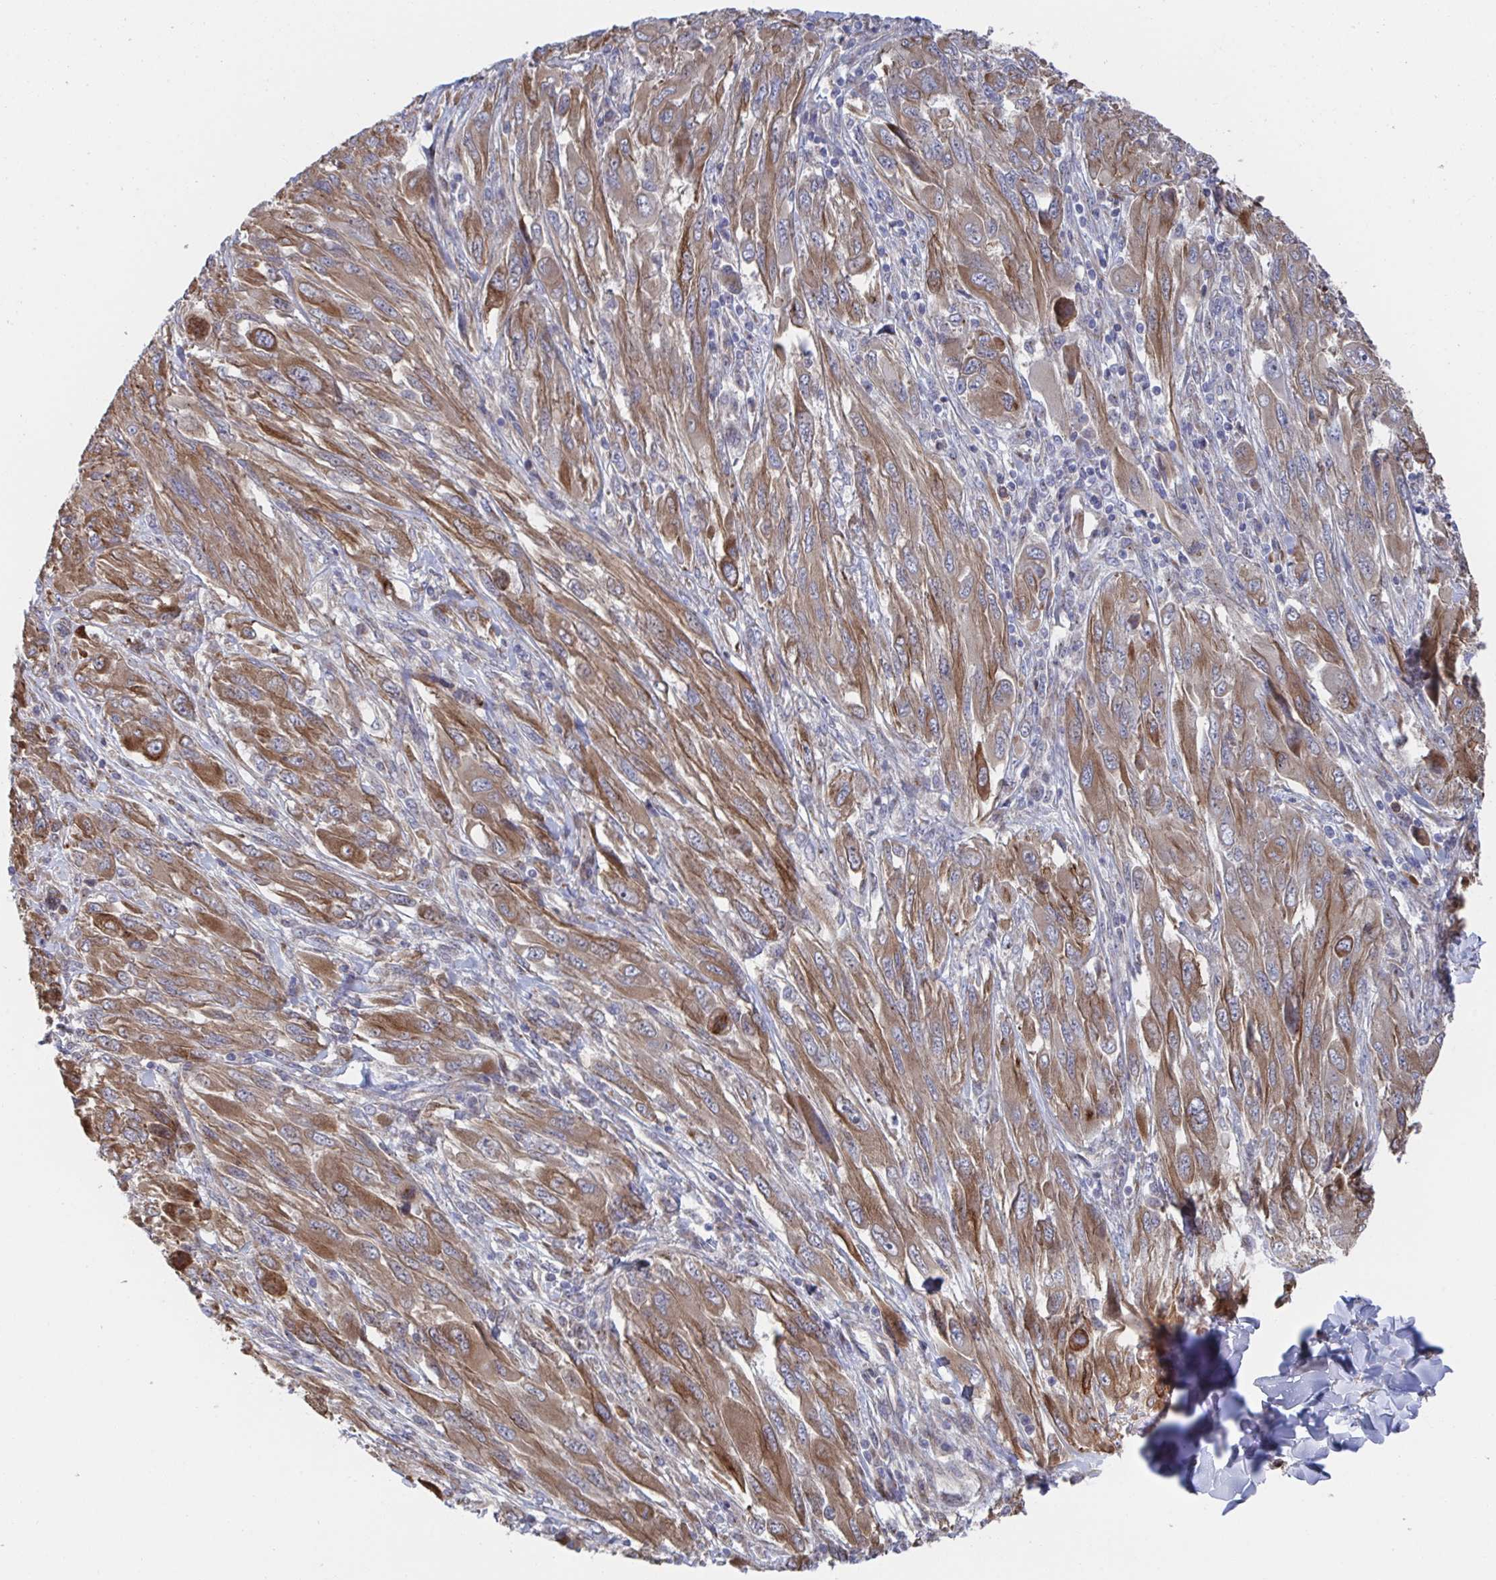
{"staining": {"intensity": "strong", "quantity": ">75%", "location": "cytoplasmic/membranous"}, "tissue": "melanoma", "cell_type": "Tumor cells", "image_type": "cancer", "snomed": [{"axis": "morphology", "description": "Malignant melanoma, NOS"}, {"axis": "topography", "description": "Skin"}], "caption": "Immunohistochemical staining of malignant melanoma displays strong cytoplasmic/membranous protein expression in approximately >75% of tumor cells. (brown staining indicates protein expression, while blue staining denotes nuclei).", "gene": "FJX1", "patient": {"sex": "female", "age": 91}}